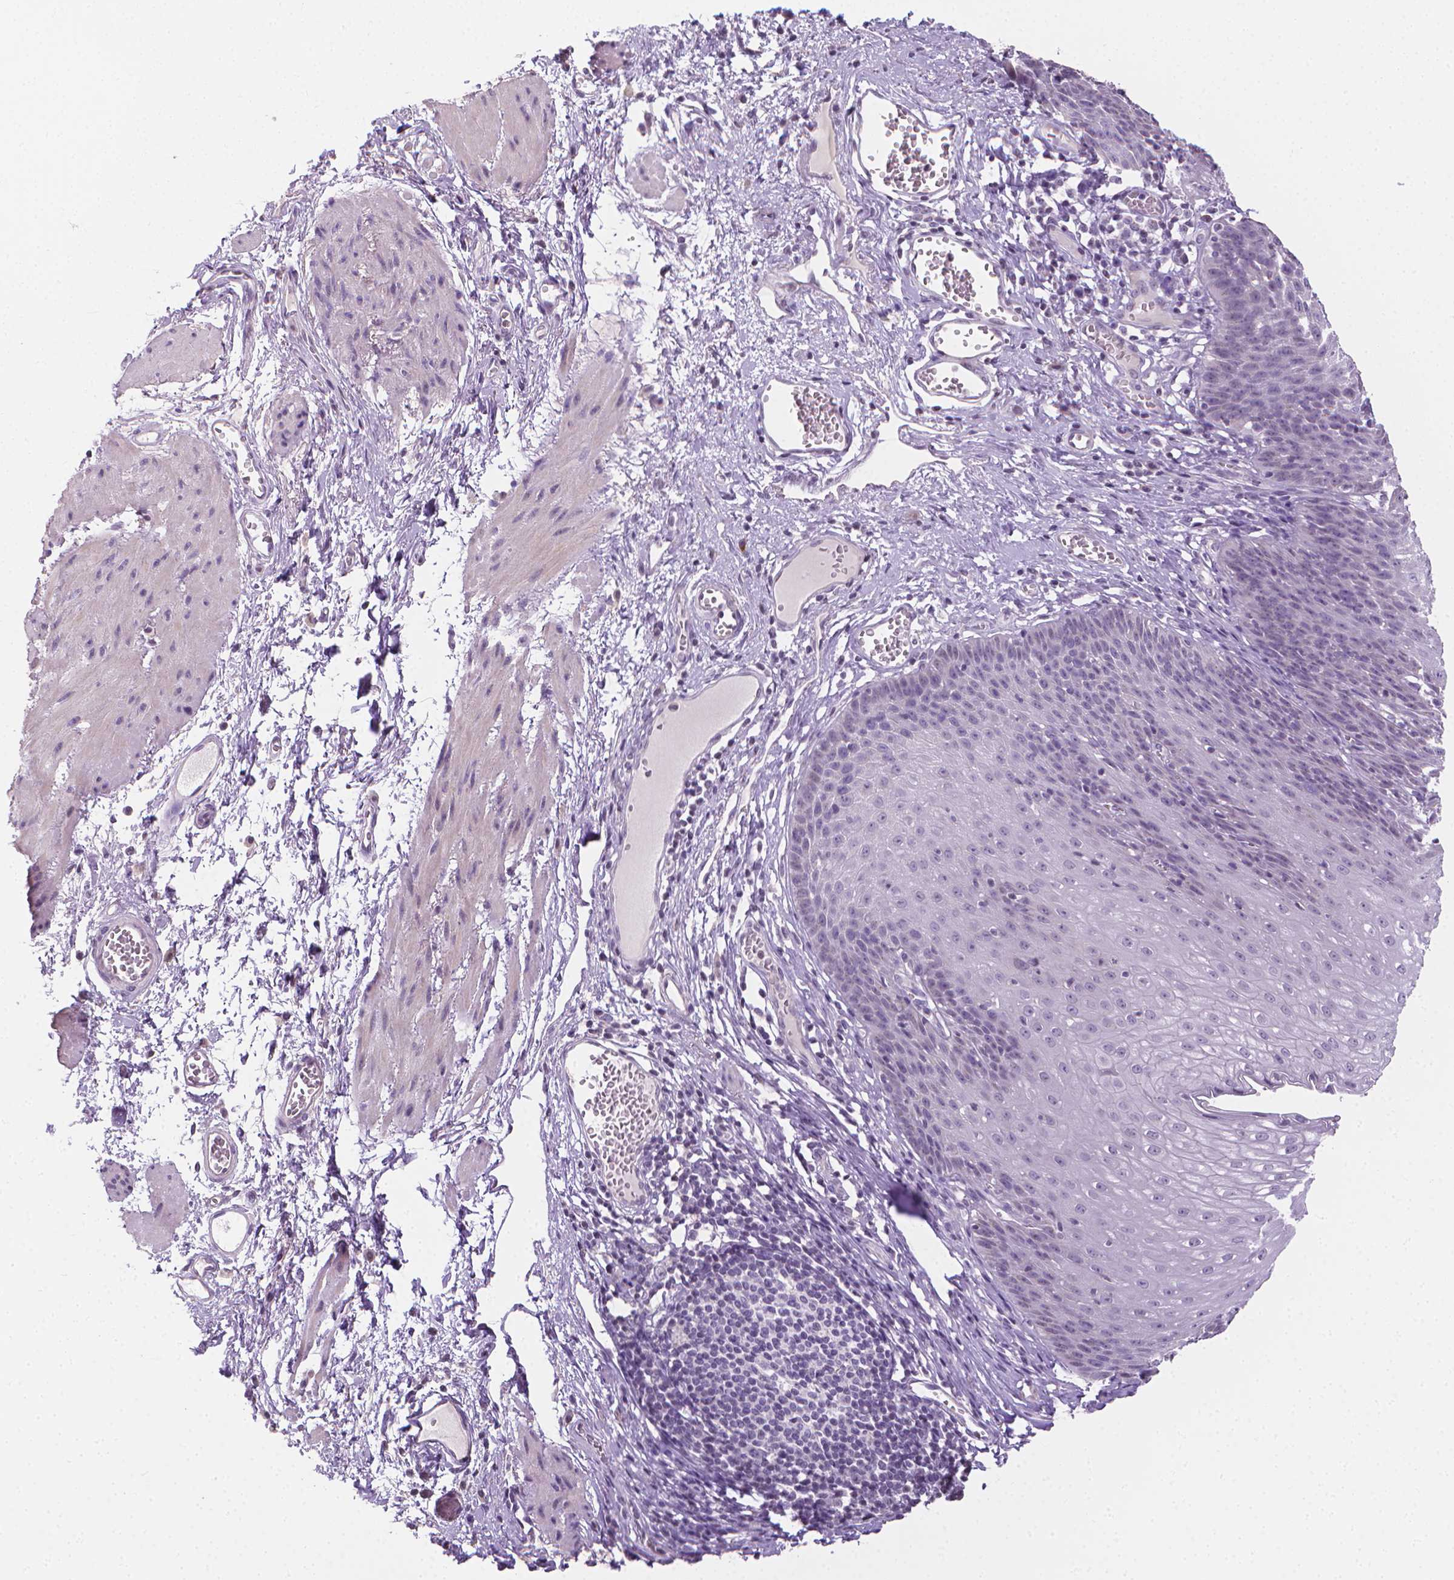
{"staining": {"intensity": "negative", "quantity": "none", "location": "none"}, "tissue": "esophagus", "cell_type": "Squamous epithelial cells", "image_type": "normal", "snomed": [{"axis": "morphology", "description": "Normal tissue, NOS"}, {"axis": "topography", "description": "Esophagus"}], "caption": "Immunohistochemical staining of normal human esophagus demonstrates no significant staining in squamous epithelial cells. Brightfield microscopy of IHC stained with DAB (brown) and hematoxylin (blue), captured at high magnification.", "gene": "NCAN", "patient": {"sex": "male", "age": 72}}